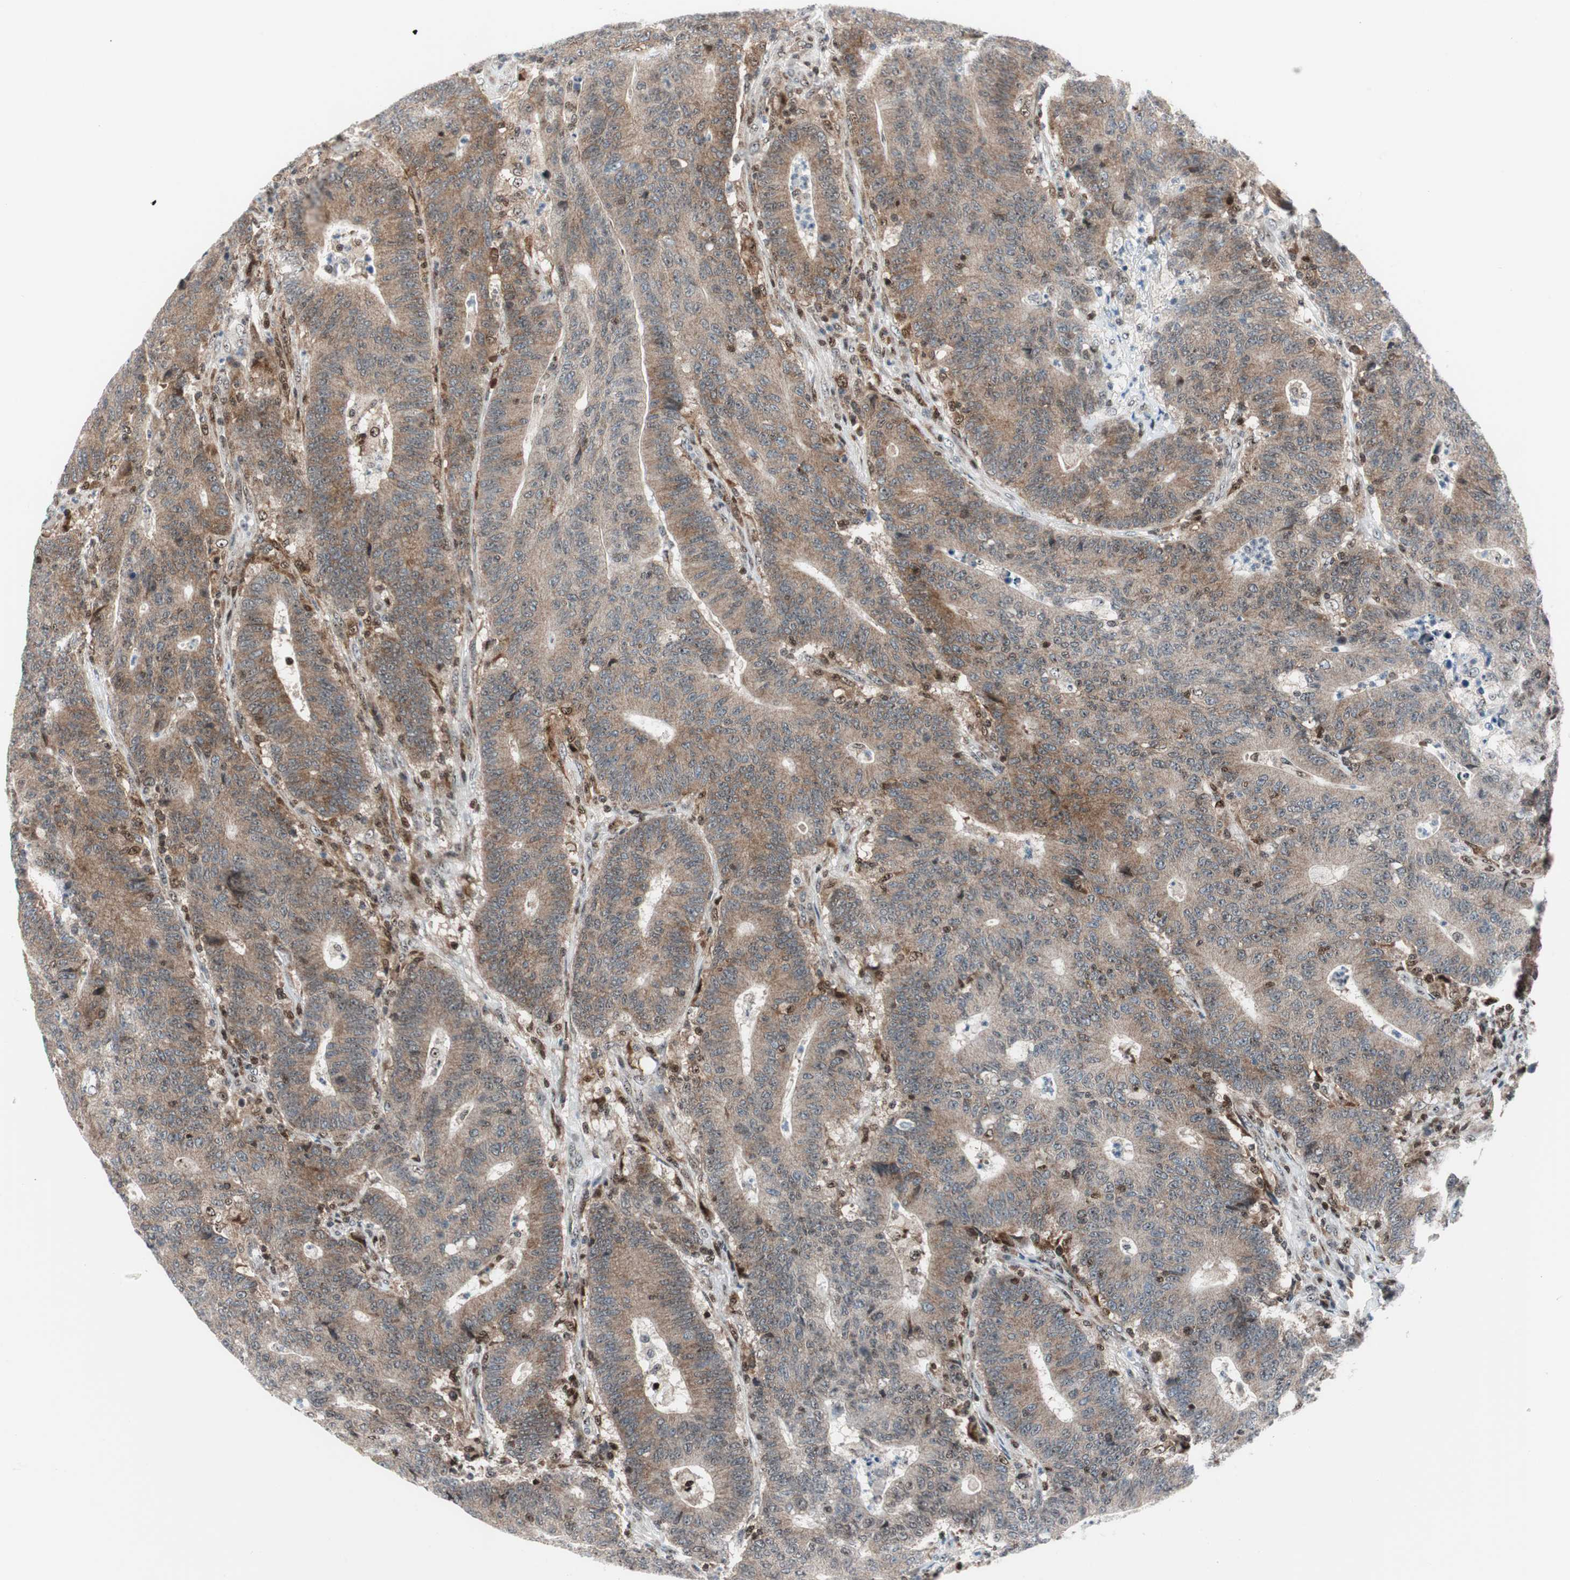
{"staining": {"intensity": "moderate", "quantity": ">75%", "location": "cytoplasmic/membranous"}, "tissue": "colorectal cancer", "cell_type": "Tumor cells", "image_type": "cancer", "snomed": [{"axis": "morphology", "description": "Normal tissue, NOS"}, {"axis": "morphology", "description": "Adenocarcinoma, NOS"}, {"axis": "topography", "description": "Colon"}], "caption": "The immunohistochemical stain shows moderate cytoplasmic/membranous staining in tumor cells of colorectal cancer (adenocarcinoma) tissue.", "gene": "RGS10", "patient": {"sex": "female", "age": 75}}